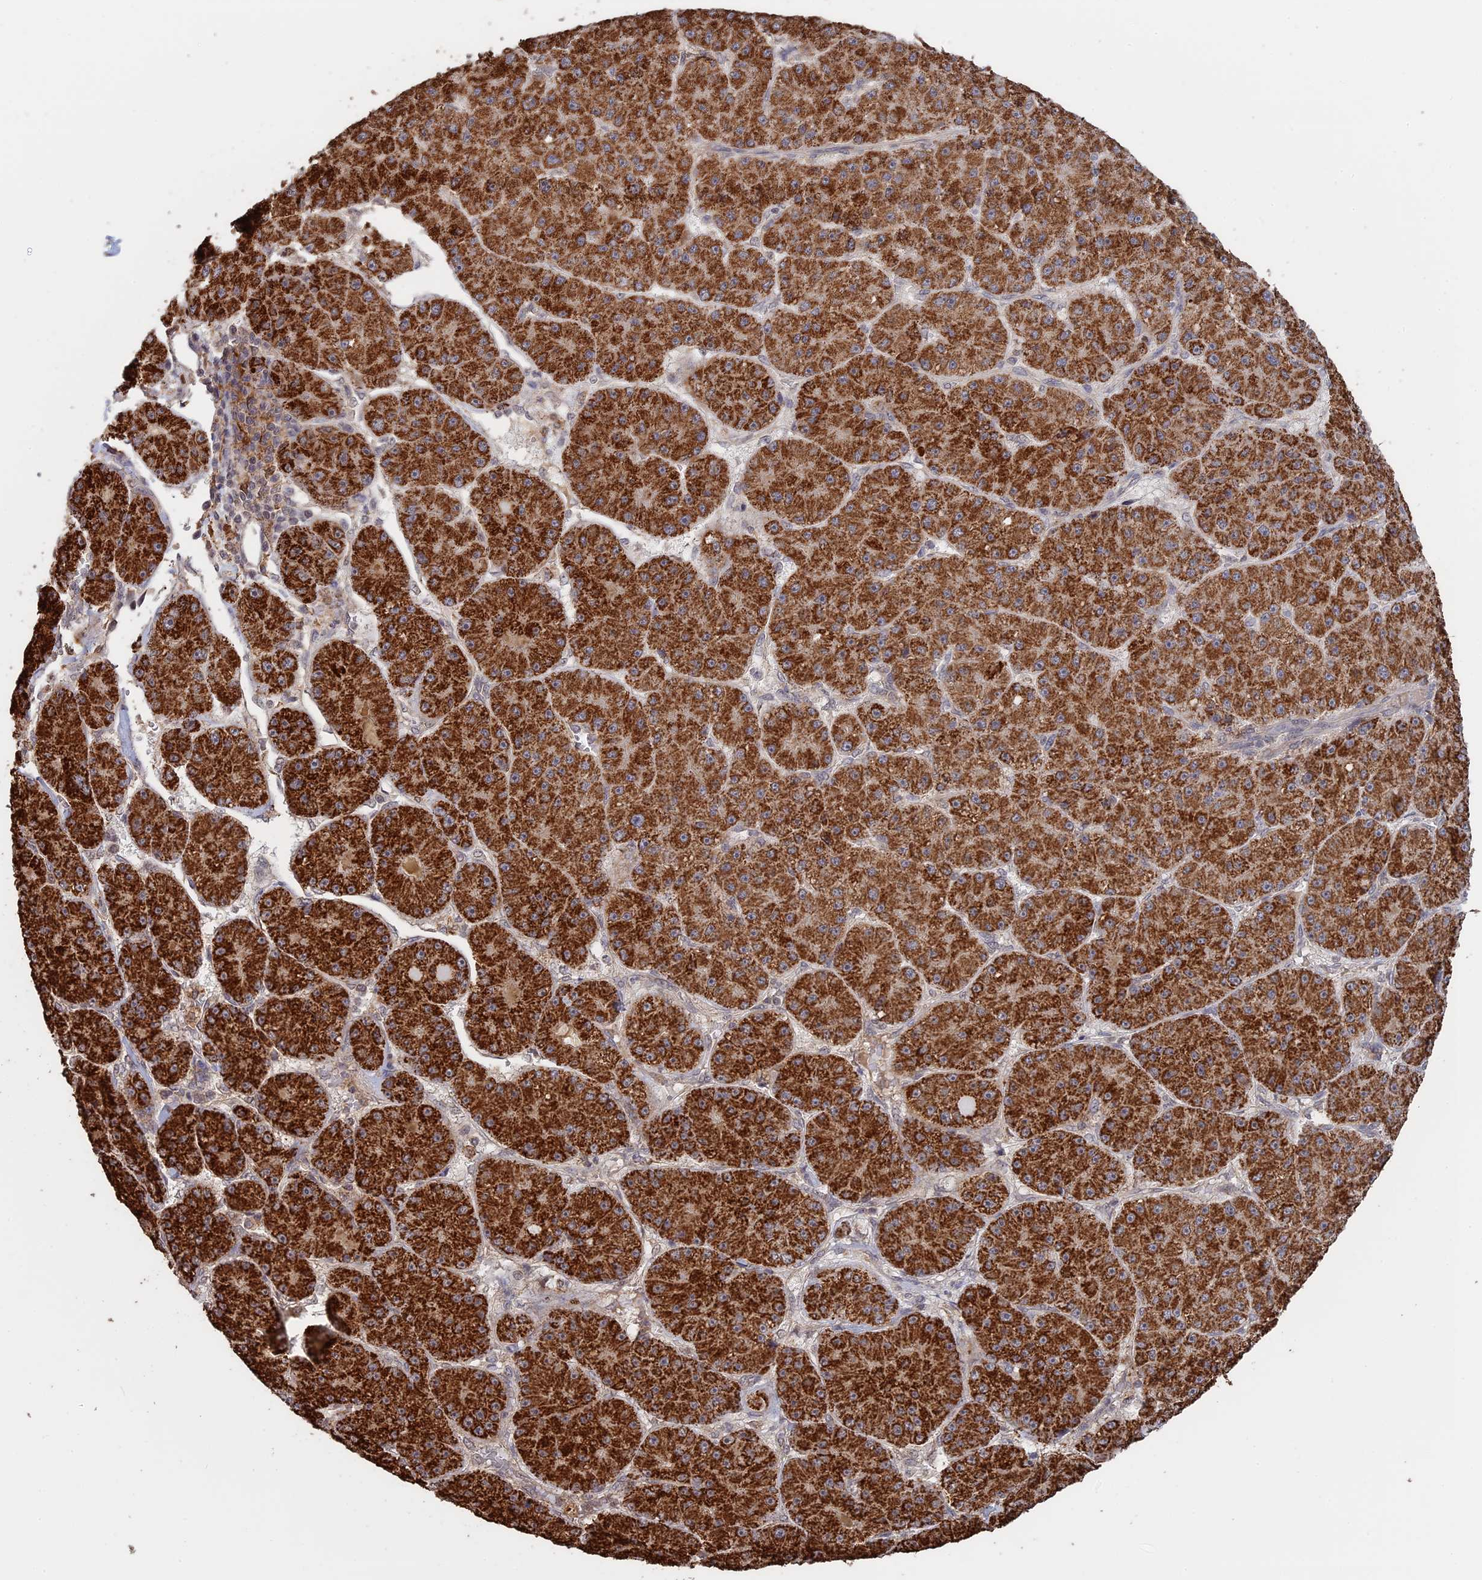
{"staining": {"intensity": "strong", "quantity": ">75%", "location": "cytoplasmic/membranous"}, "tissue": "liver cancer", "cell_type": "Tumor cells", "image_type": "cancer", "snomed": [{"axis": "morphology", "description": "Carcinoma, Hepatocellular, NOS"}, {"axis": "topography", "description": "Liver"}], "caption": "A histopathology image of human liver cancer stained for a protein exhibits strong cytoplasmic/membranous brown staining in tumor cells. Immunohistochemistry (ihc) stains the protein in brown and the nuclei are stained blue.", "gene": "FAM210B", "patient": {"sex": "male", "age": 67}}